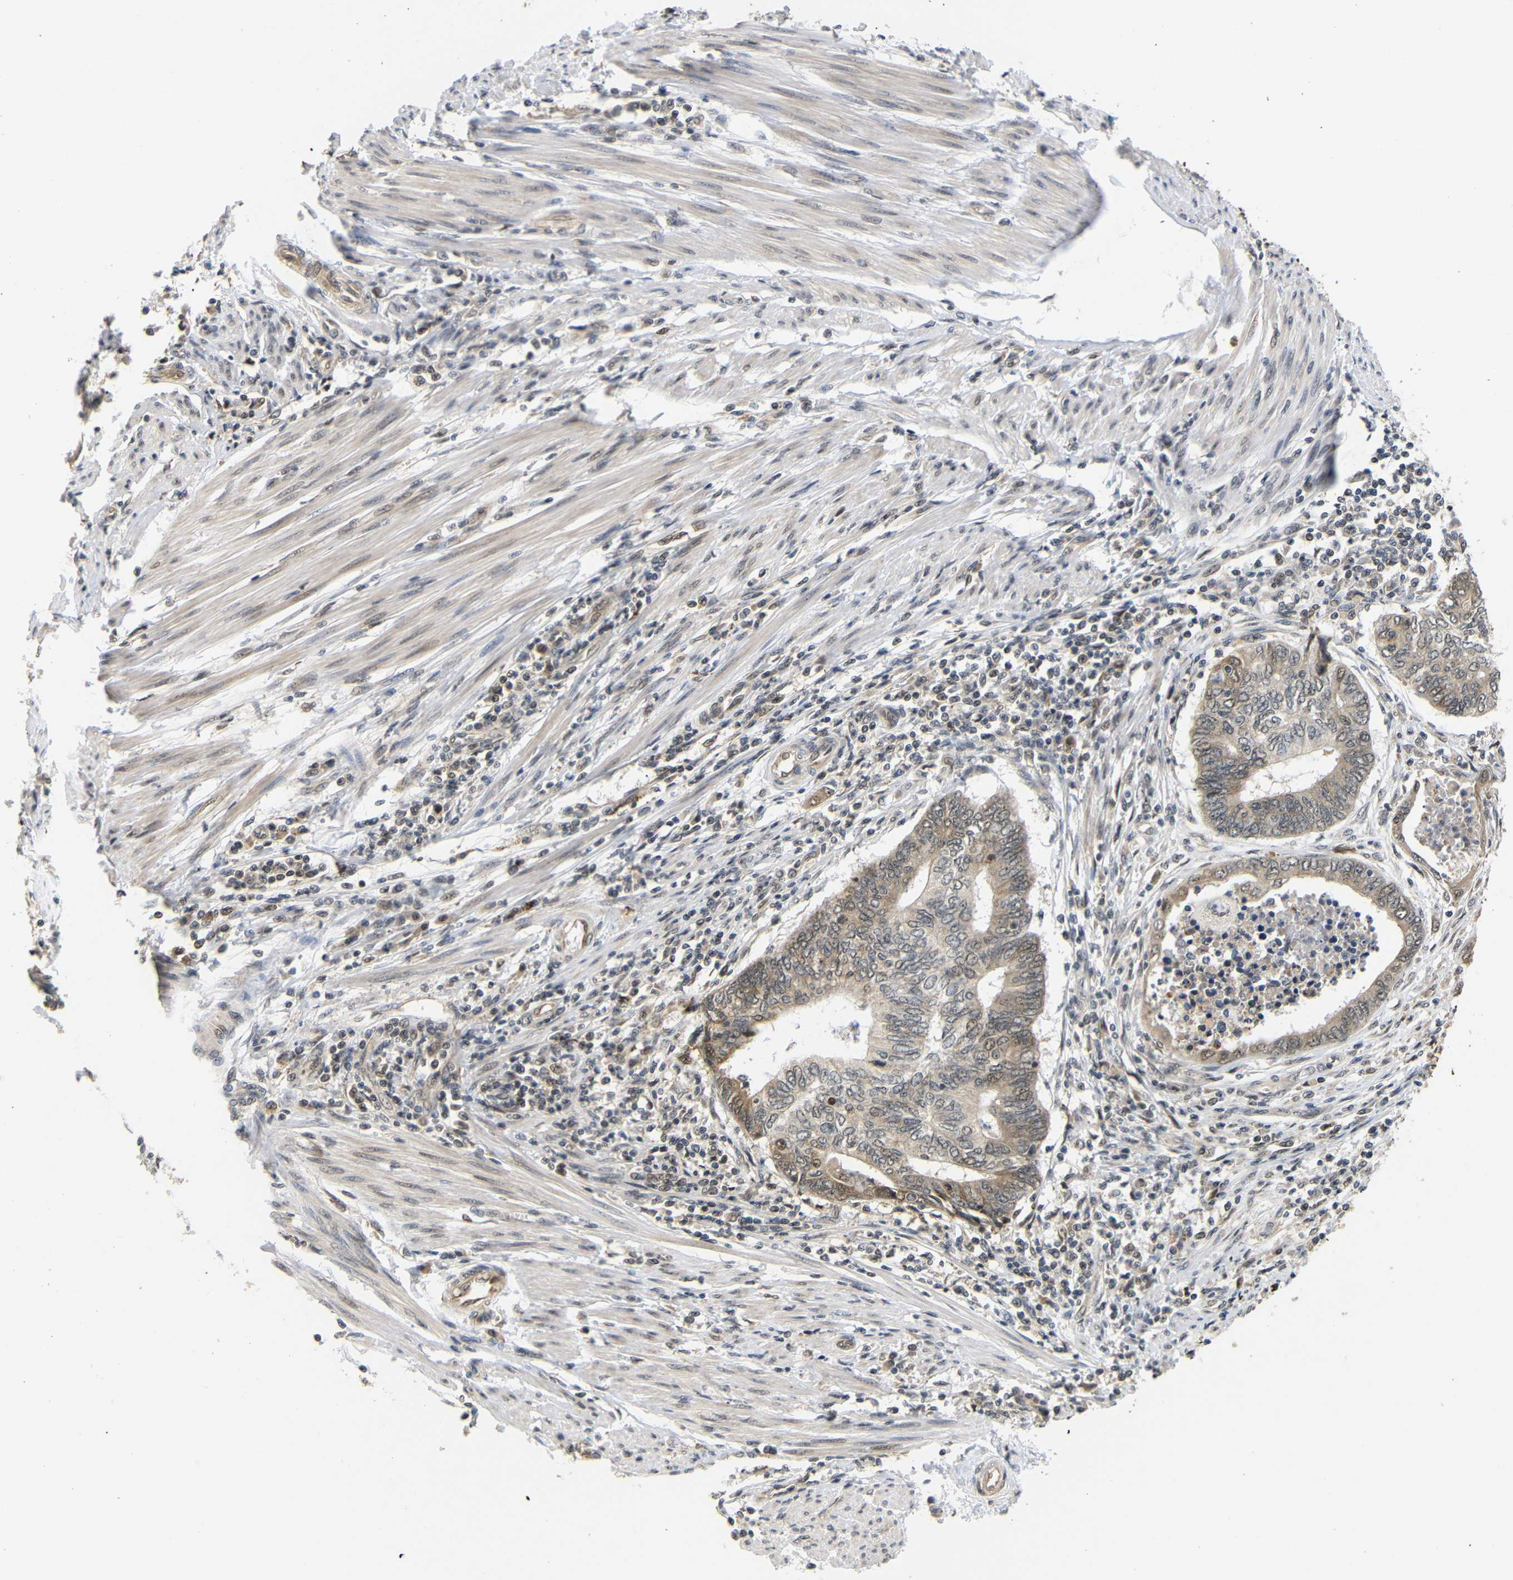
{"staining": {"intensity": "moderate", "quantity": ">75%", "location": "cytoplasmic/membranous,nuclear"}, "tissue": "endometrial cancer", "cell_type": "Tumor cells", "image_type": "cancer", "snomed": [{"axis": "morphology", "description": "Adenocarcinoma, NOS"}, {"axis": "topography", "description": "Uterus"}, {"axis": "topography", "description": "Endometrium"}], "caption": "Immunohistochemistry (IHC) (DAB) staining of human endometrial cancer (adenocarcinoma) demonstrates moderate cytoplasmic/membranous and nuclear protein positivity in approximately >75% of tumor cells. (DAB IHC, brown staining for protein, blue staining for nuclei).", "gene": "GJA5", "patient": {"sex": "female", "age": 70}}